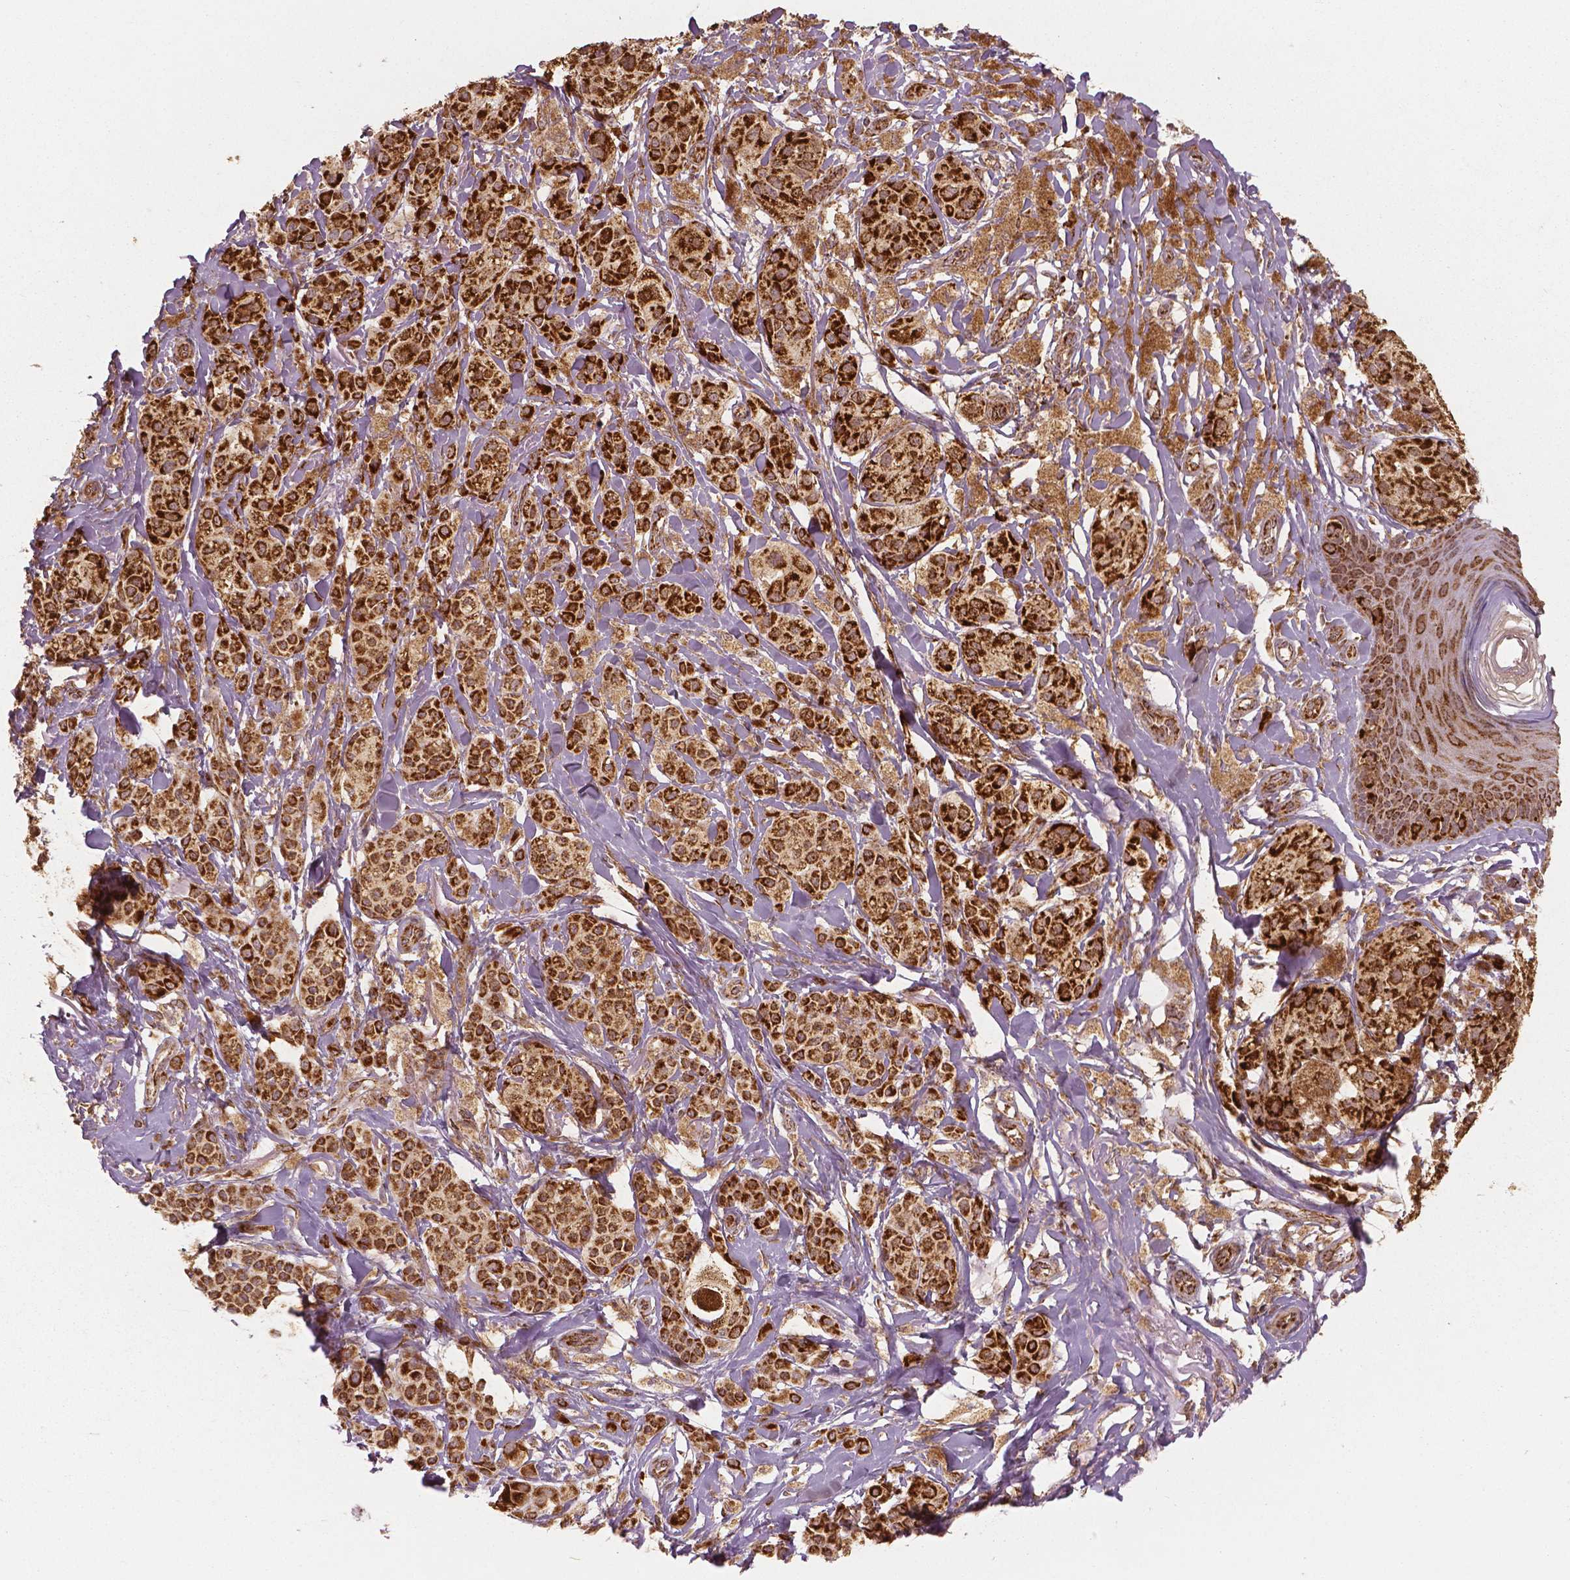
{"staining": {"intensity": "strong", "quantity": ">75%", "location": "cytoplasmic/membranous"}, "tissue": "melanoma", "cell_type": "Tumor cells", "image_type": "cancer", "snomed": [{"axis": "morphology", "description": "Malignant melanoma, NOS"}, {"axis": "topography", "description": "Skin"}], "caption": "This is a micrograph of immunohistochemistry staining of malignant melanoma, which shows strong positivity in the cytoplasmic/membranous of tumor cells.", "gene": "PGAM5", "patient": {"sex": "female", "age": 80}}